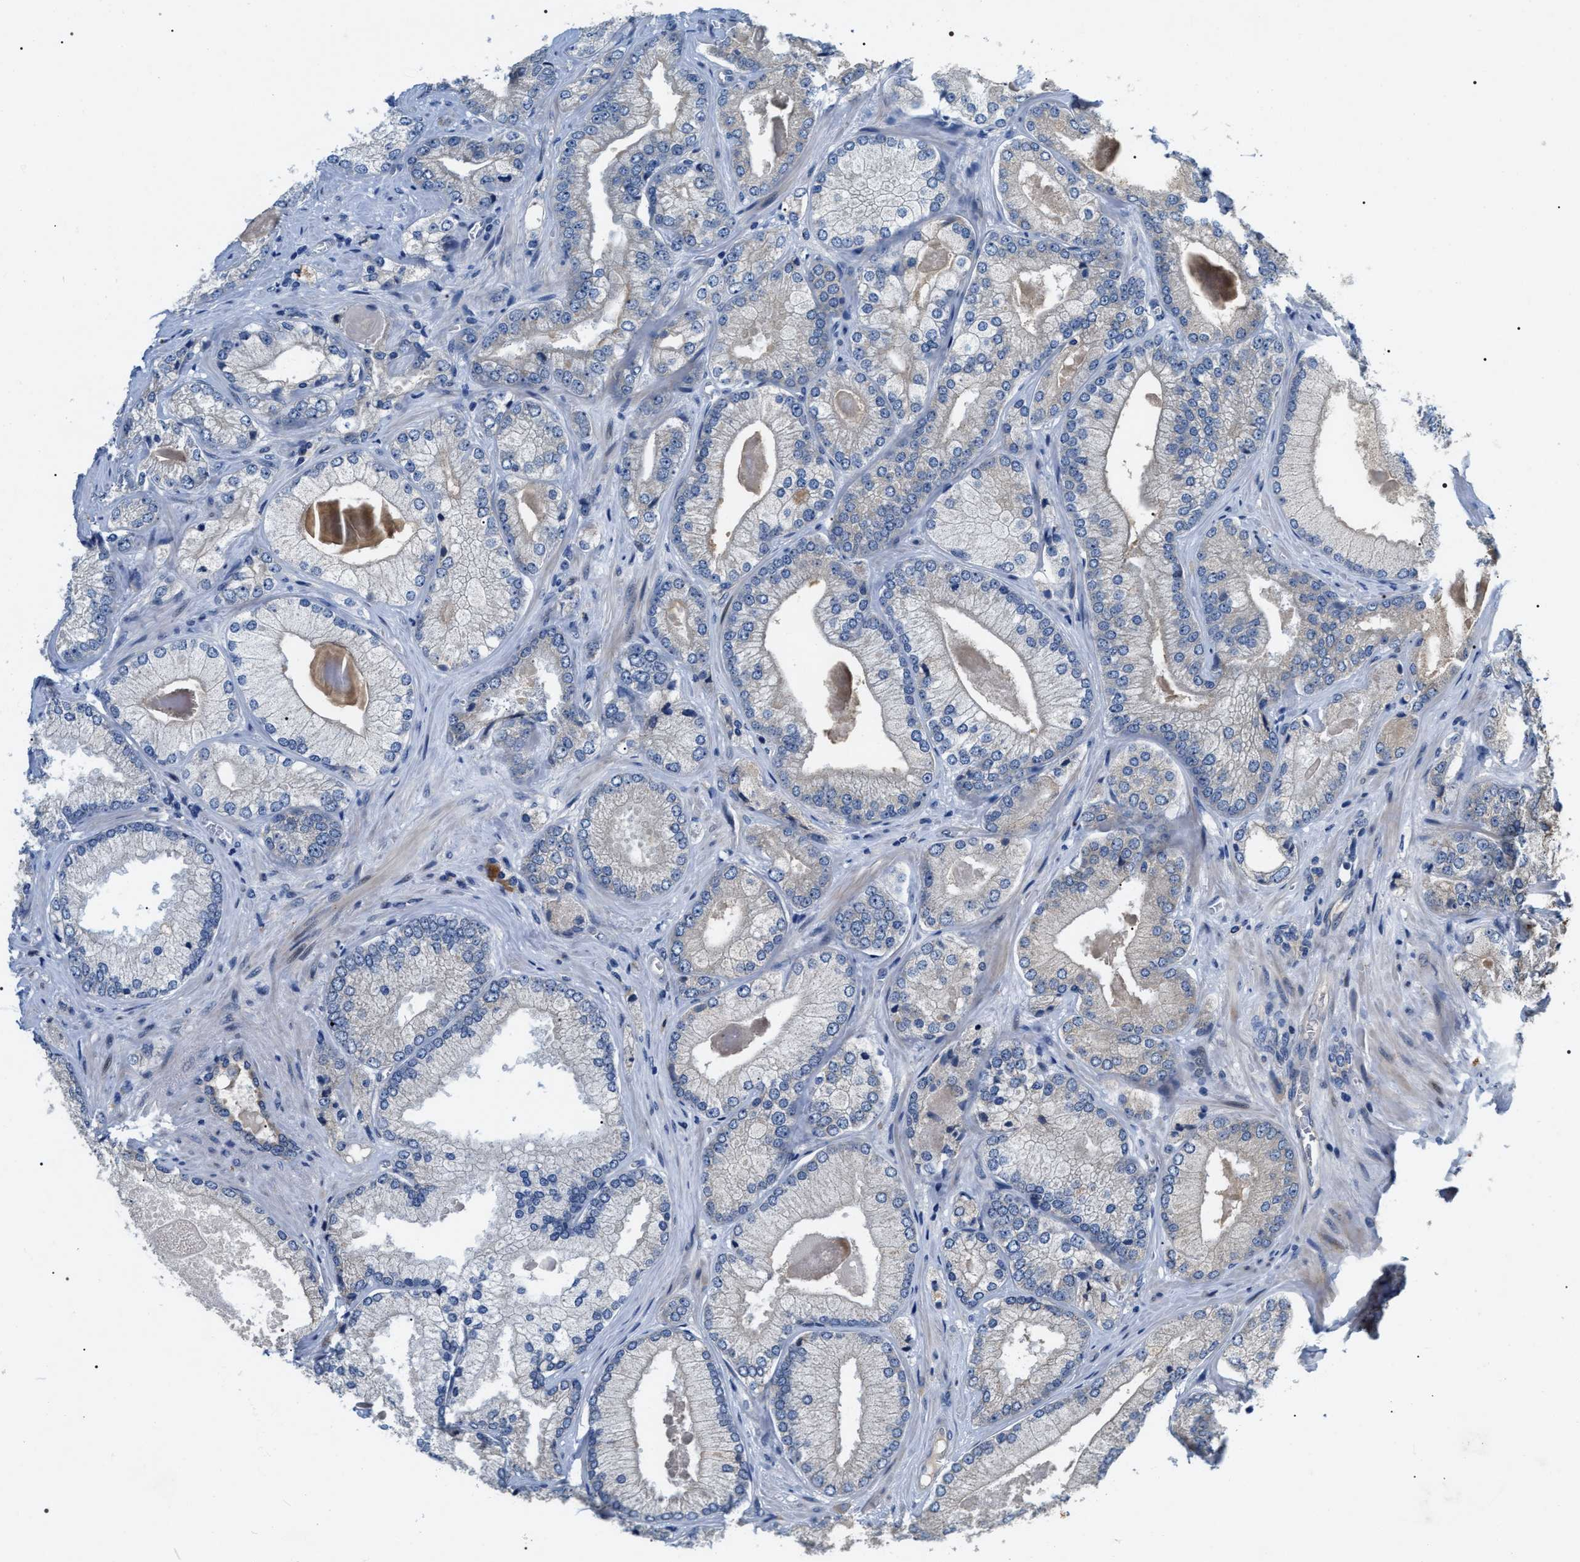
{"staining": {"intensity": "negative", "quantity": "none", "location": "none"}, "tissue": "prostate cancer", "cell_type": "Tumor cells", "image_type": "cancer", "snomed": [{"axis": "morphology", "description": "Adenocarcinoma, Low grade"}, {"axis": "topography", "description": "Prostate"}], "caption": "Human prostate cancer stained for a protein using immunohistochemistry displays no expression in tumor cells.", "gene": "IFT81", "patient": {"sex": "male", "age": 65}}